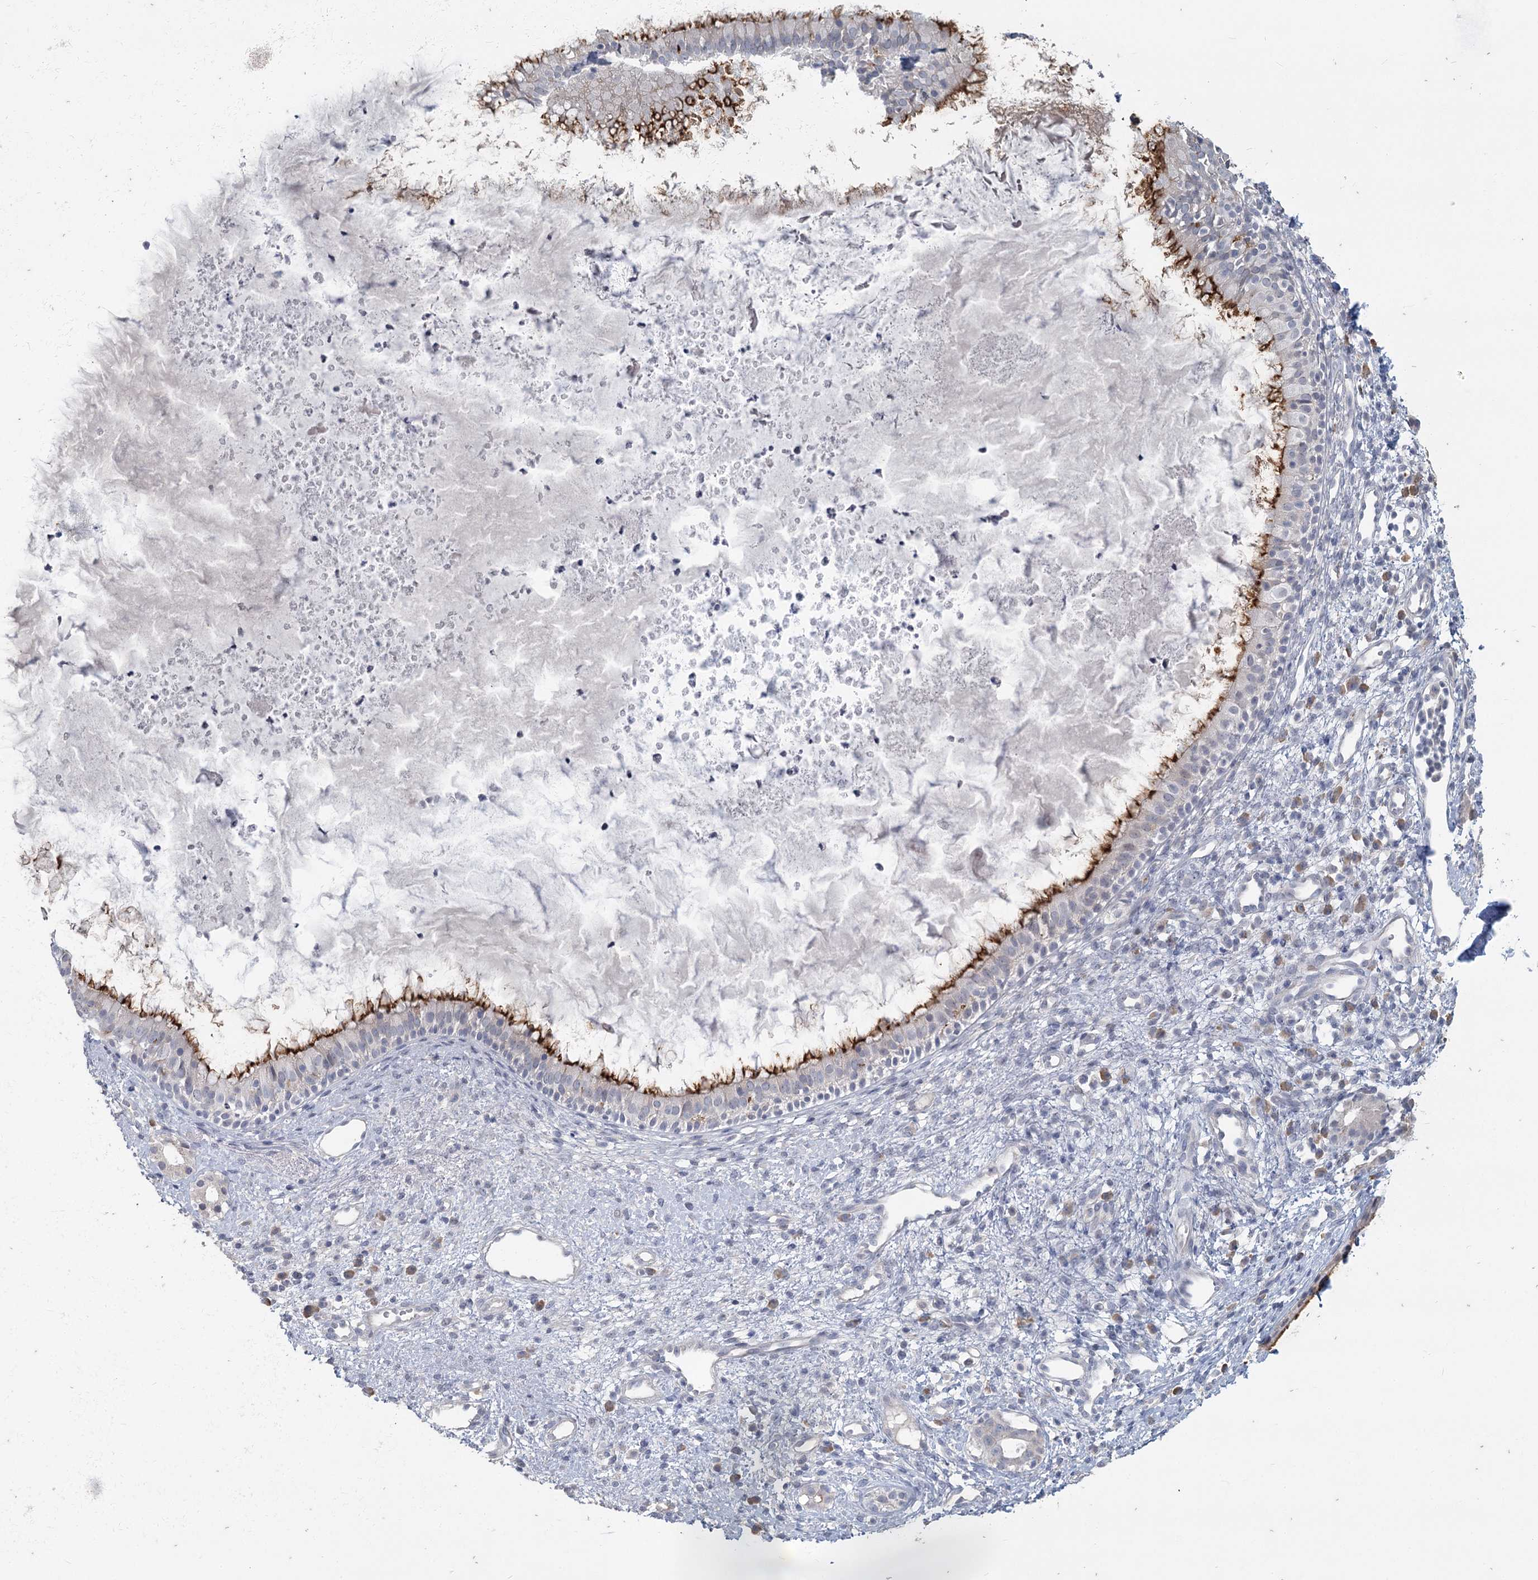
{"staining": {"intensity": "moderate", "quantity": "25%-75%", "location": "cytoplasmic/membranous"}, "tissue": "nasopharynx", "cell_type": "Respiratory epithelial cells", "image_type": "normal", "snomed": [{"axis": "morphology", "description": "Normal tissue, NOS"}, {"axis": "topography", "description": "Nasopharynx"}], "caption": "Nasopharynx stained with immunohistochemistry displays moderate cytoplasmic/membranous staining in about 25%-75% of respiratory epithelial cells.", "gene": "SLC9A3", "patient": {"sex": "male", "age": 22}}